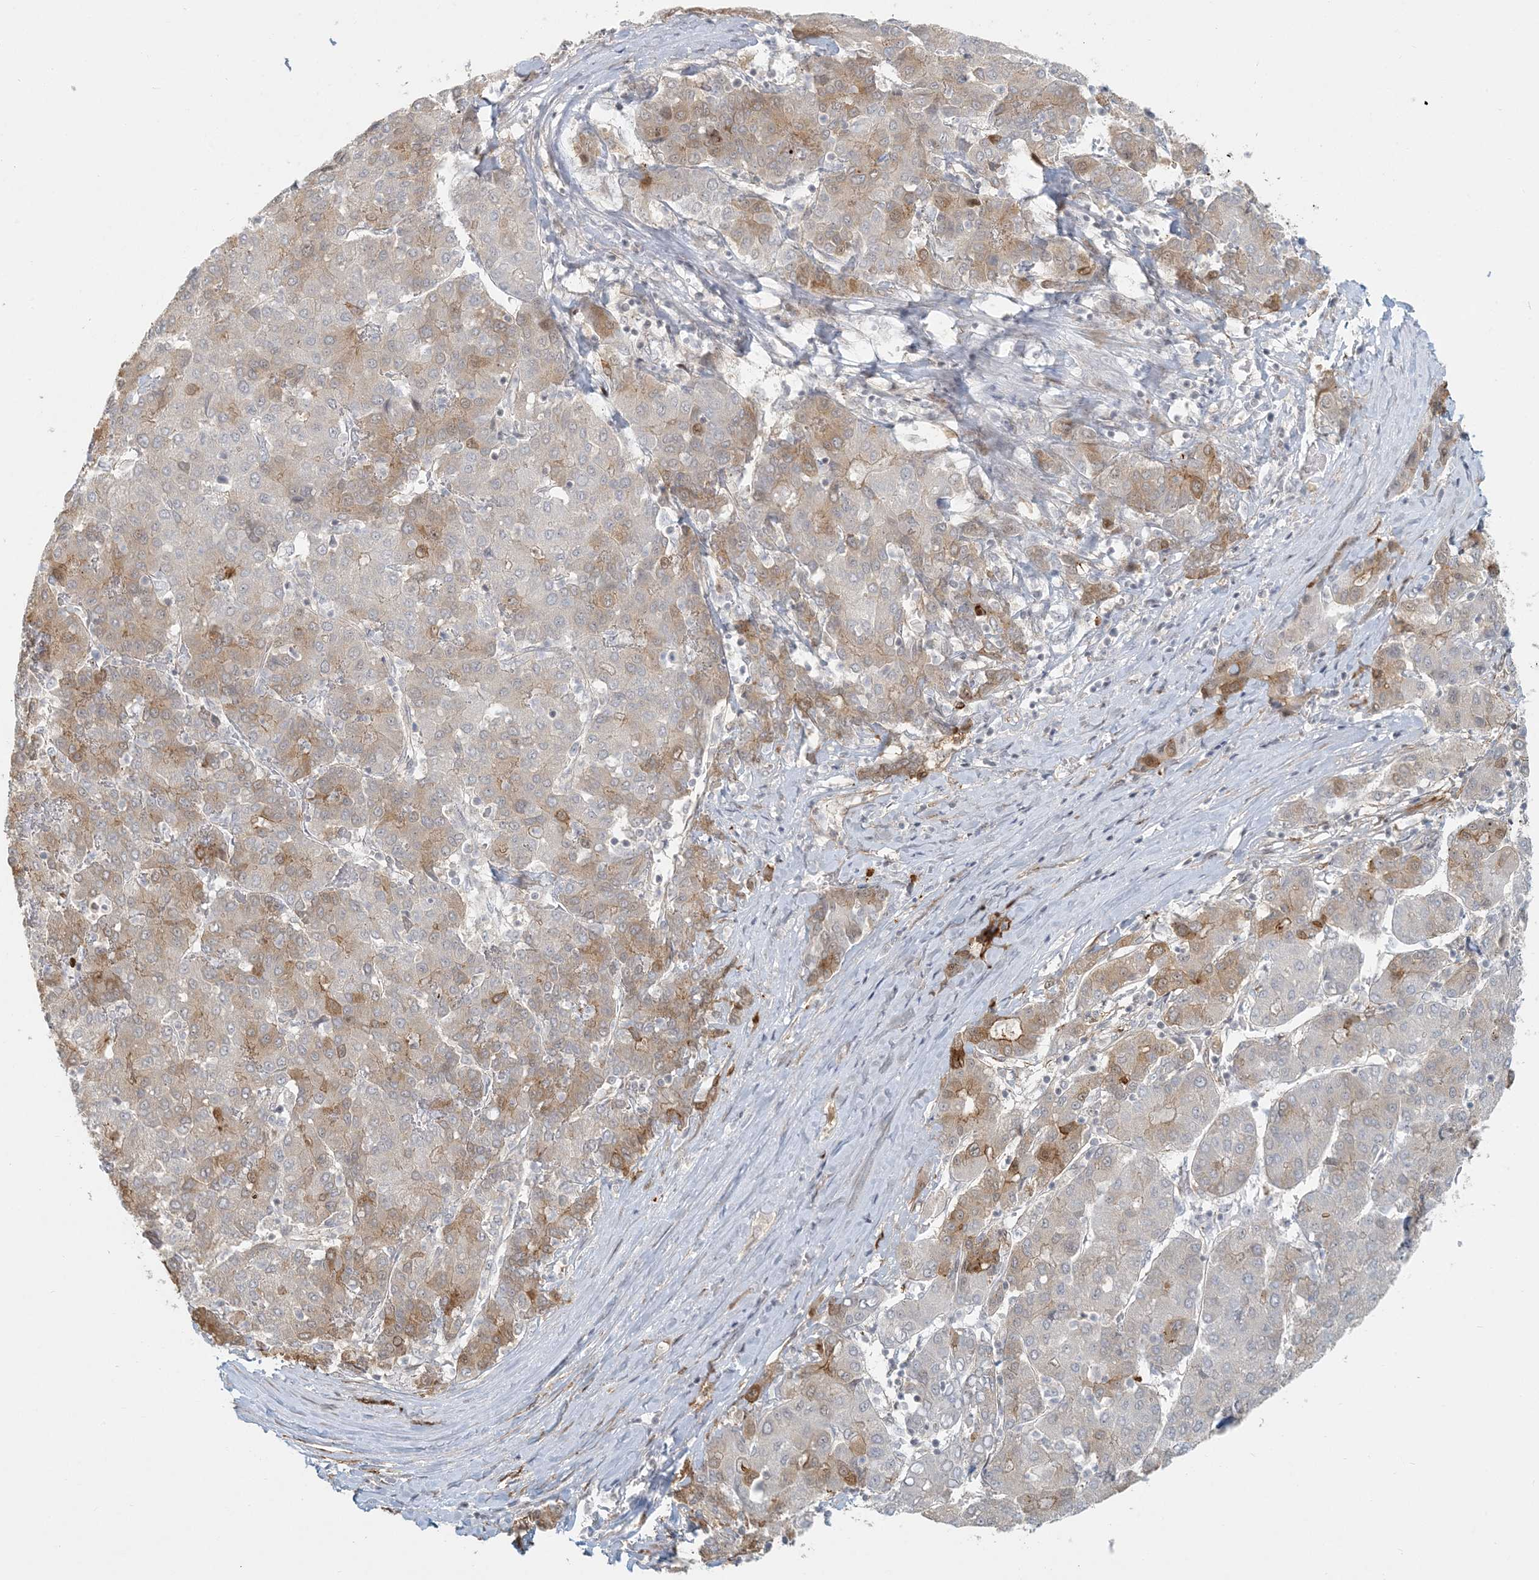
{"staining": {"intensity": "moderate", "quantity": "25%-75%", "location": "cytoplasmic/membranous"}, "tissue": "liver cancer", "cell_type": "Tumor cells", "image_type": "cancer", "snomed": [{"axis": "morphology", "description": "Carcinoma, Hepatocellular, NOS"}, {"axis": "topography", "description": "Liver"}], "caption": "Moderate cytoplasmic/membranous positivity is appreciated in approximately 25%-75% of tumor cells in liver cancer.", "gene": "BCORL1", "patient": {"sex": "male", "age": 65}}